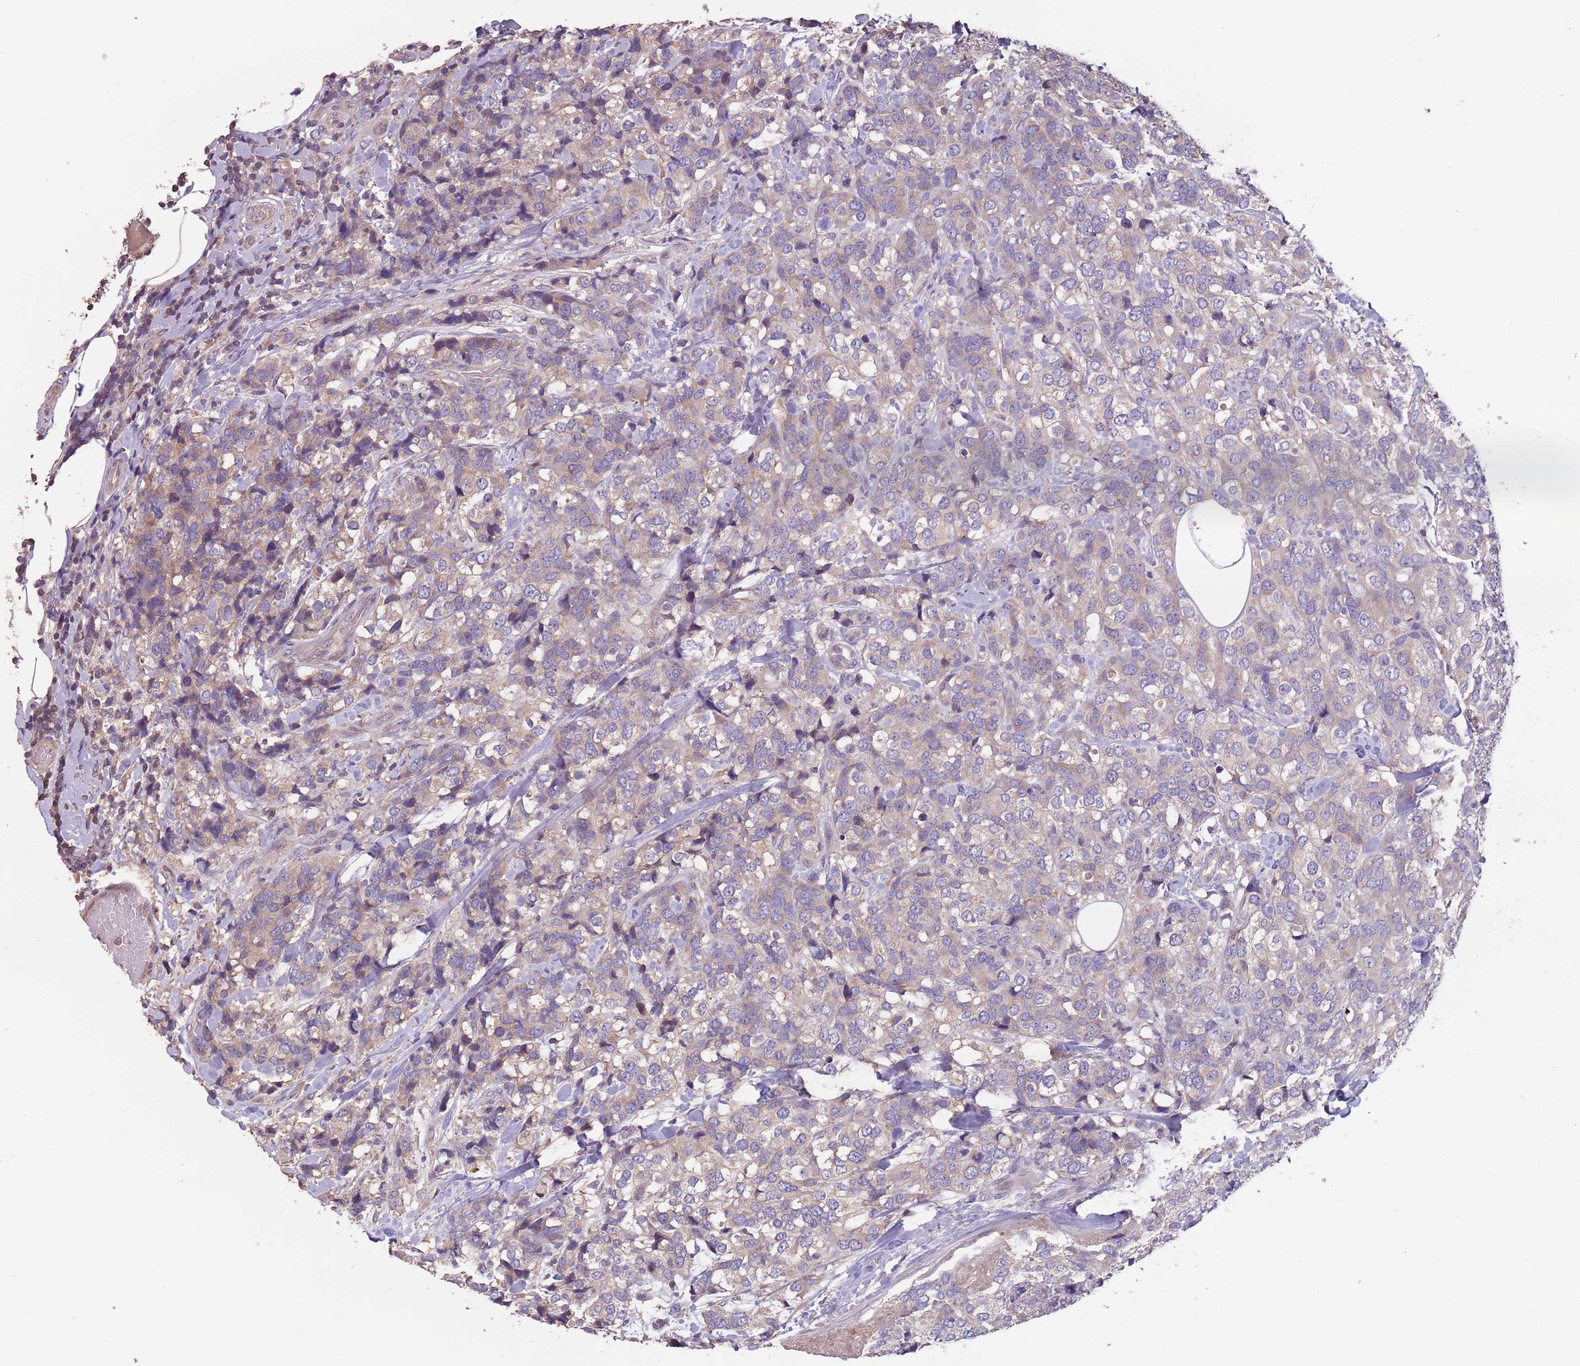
{"staining": {"intensity": "weak", "quantity": "25%-75%", "location": "cytoplasmic/membranous"}, "tissue": "breast cancer", "cell_type": "Tumor cells", "image_type": "cancer", "snomed": [{"axis": "morphology", "description": "Lobular carcinoma"}, {"axis": "topography", "description": "Breast"}], "caption": "Immunohistochemistry (DAB (3,3'-diaminobenzidine)) staining of lobular carcinoma (breast) exhibits weak cytoplasmic/membranous protein staining in approximately 25%-75% of tumor cells.", "gene": "MBD3L1", "patient": {"sex": "female", "age": 59}}